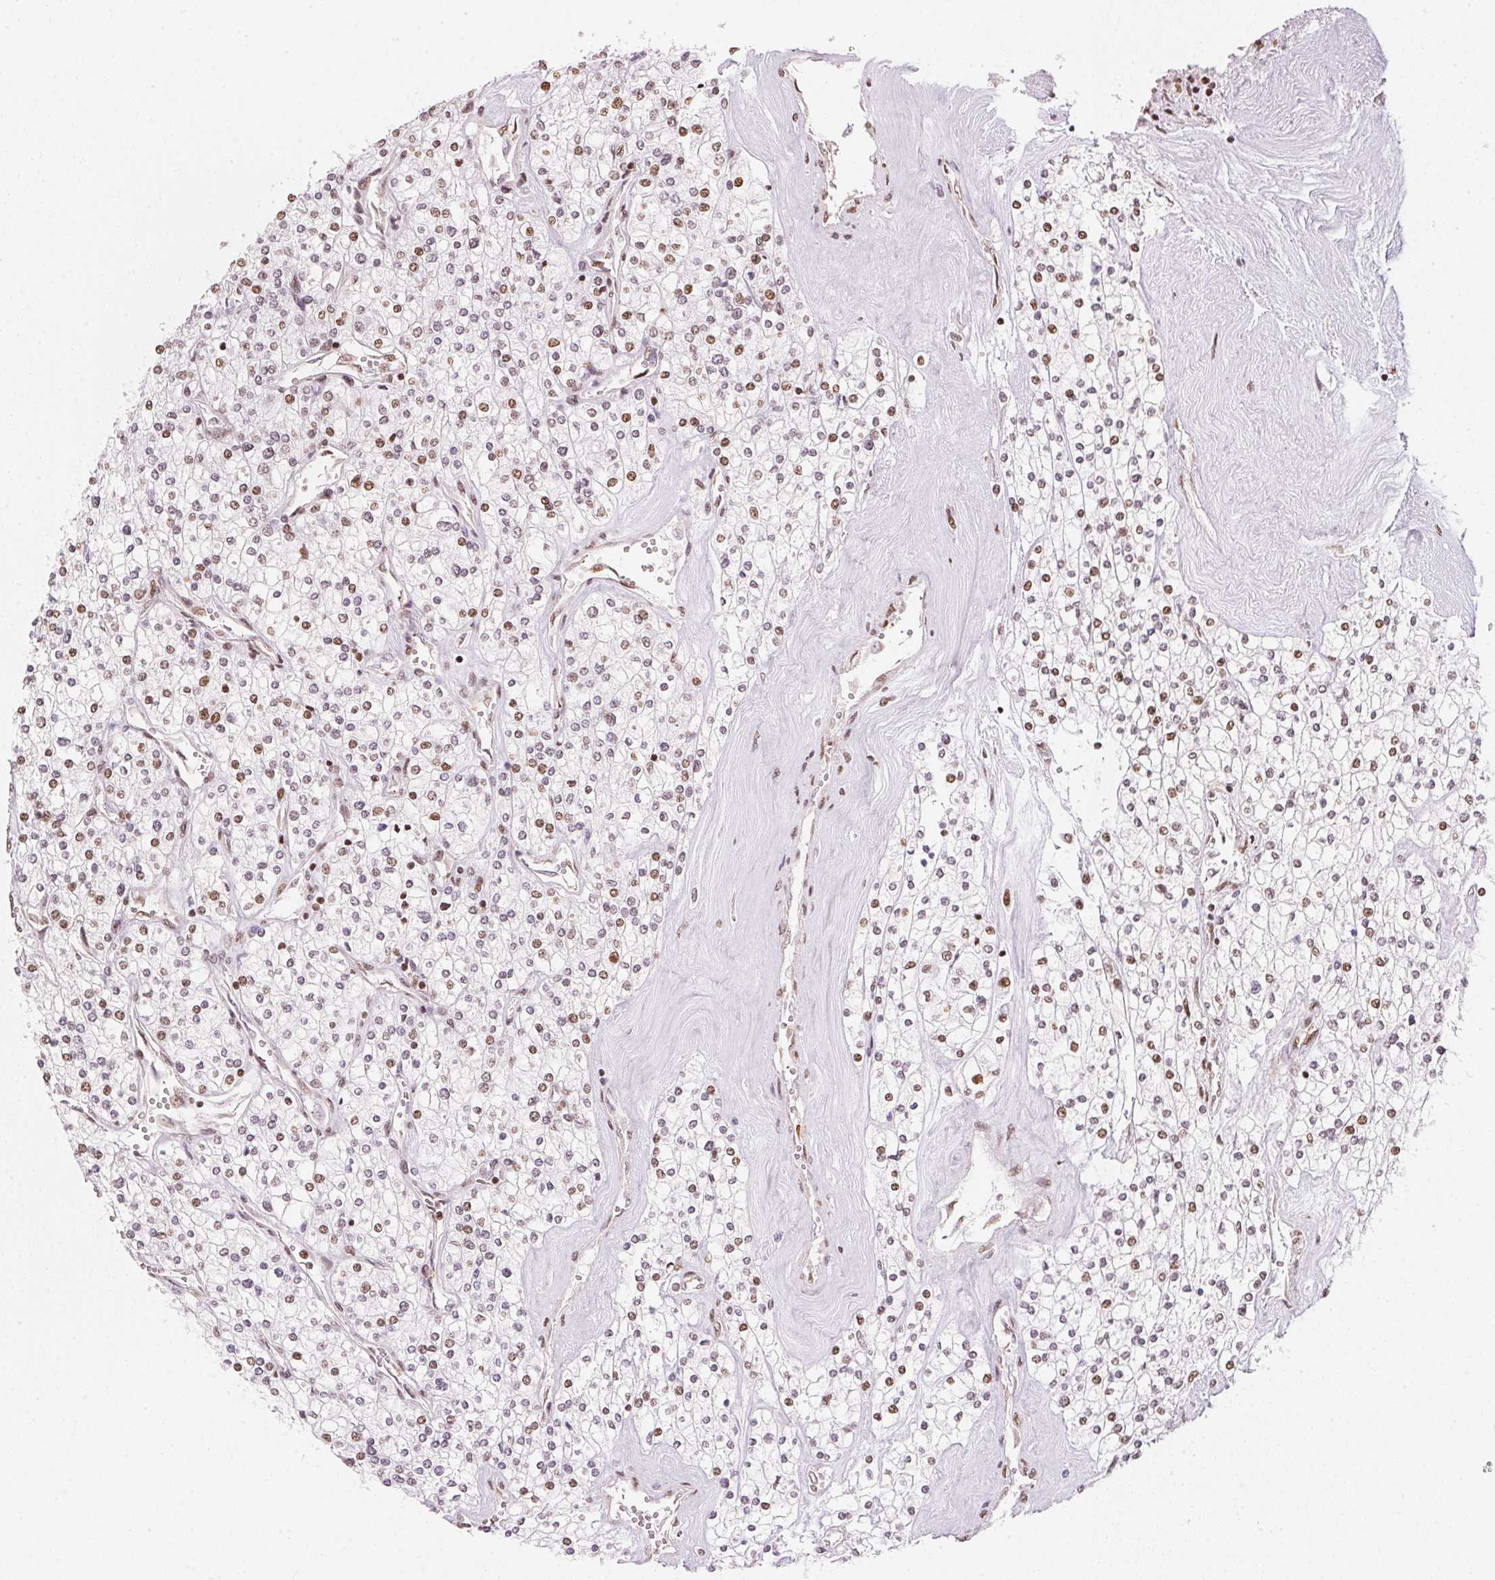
{"staining": {"intensity": "weak", "quantity": "<25%", "location": "nuclear"}, "tissue": "renal cancer", "cell_type": "Tumor cells", "image_type": "cancer", "snomed": [{"axis": "morphology", "description": "Adenocarcinoma, NOS"}, {"axis": "topography", "description": "Kidney"}], "caption": "Immunohistochemistry (IHC) photomicrograph of neoplastic tissue: human renal adenocarcinoma stained with DAB reveals no significant protein staining in tumor cells.", "gene": "KAT6A", "patient": {"sex": "male", "age": 80}}